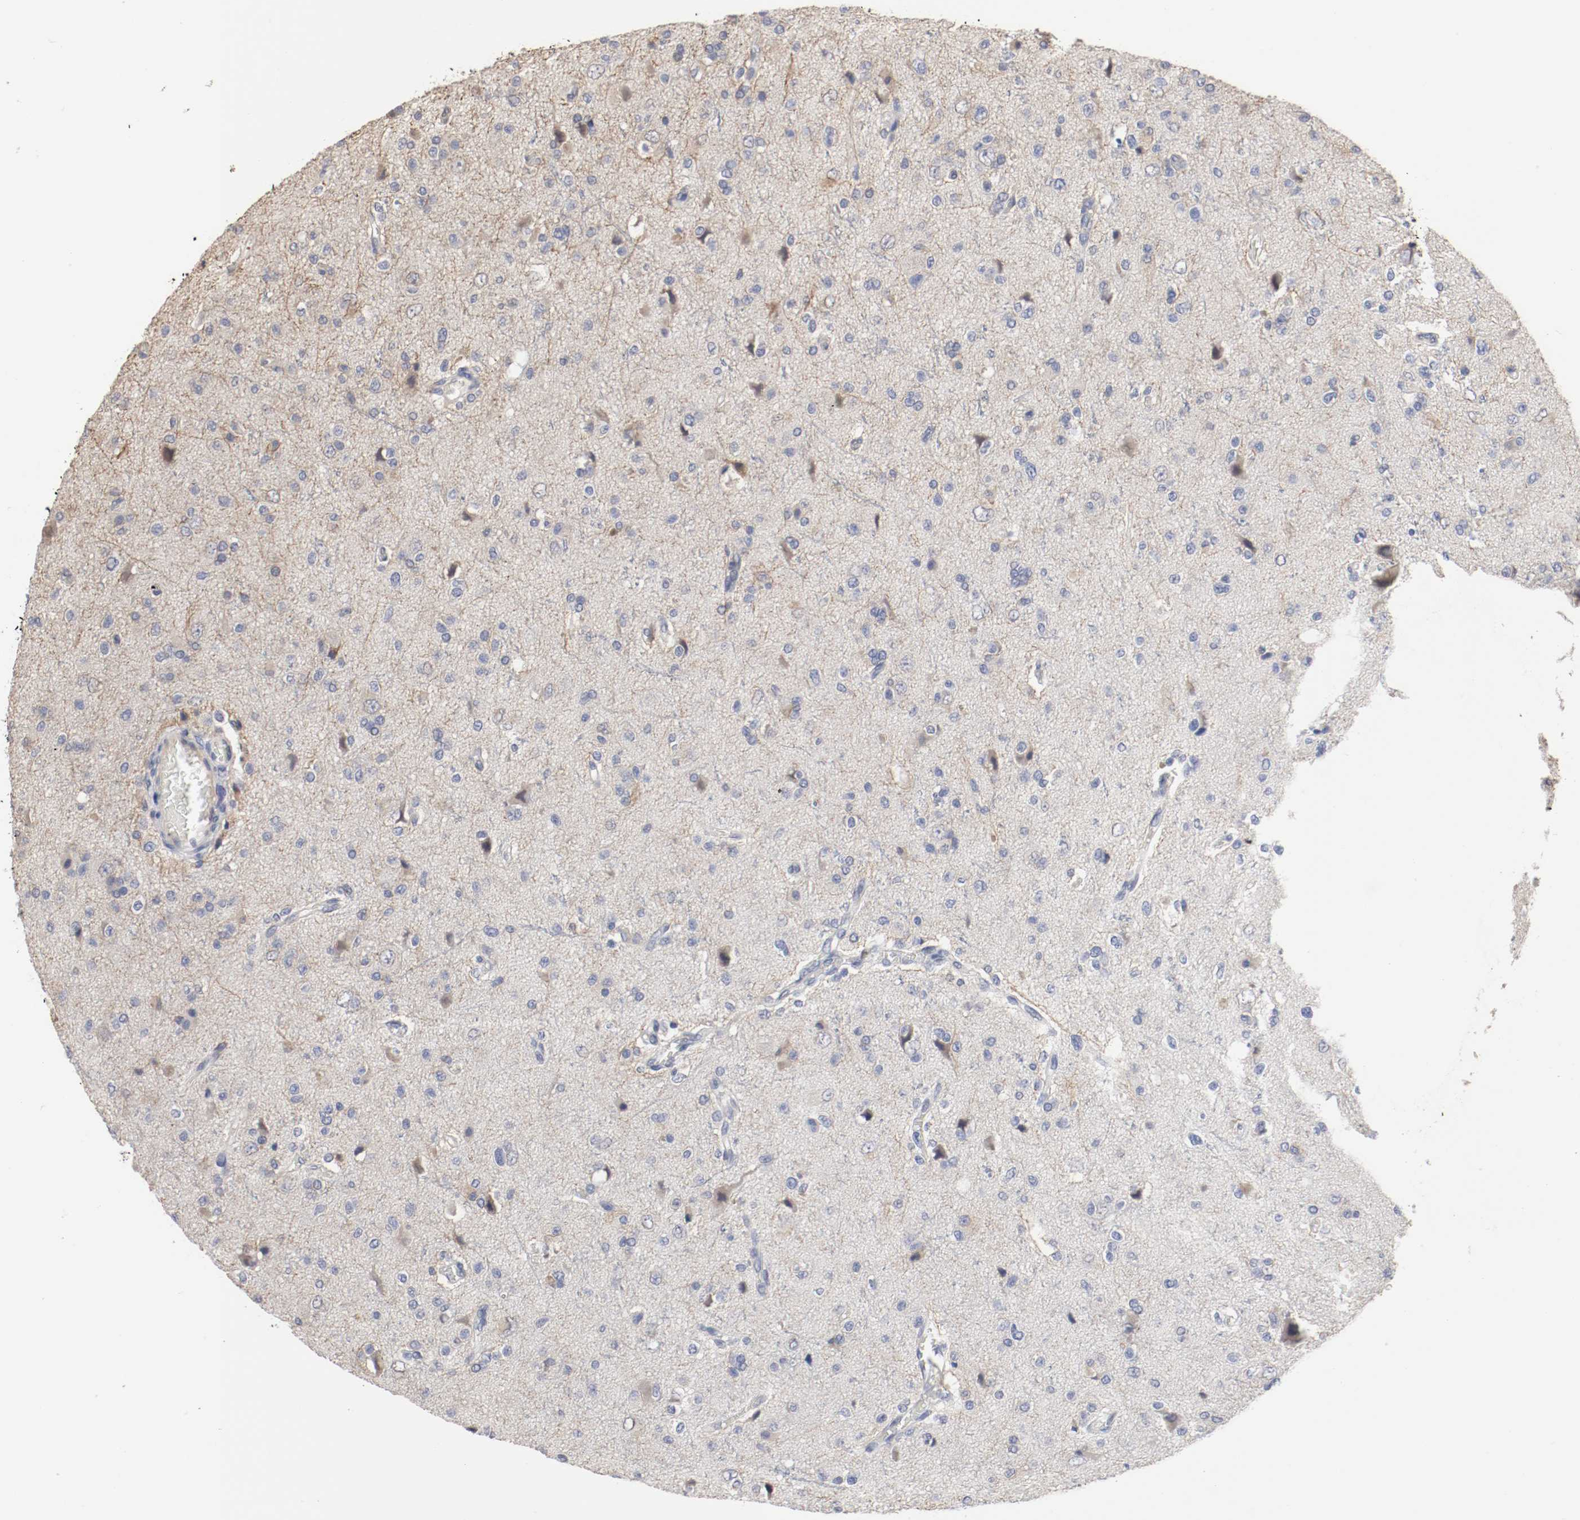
{"staining": {"intensity": "weak", "quantity": "<25%", "location": "cytoplasmic/membranous"}, "tissue": "glioma", "cell_type": "Tumor cells", "image_type": "cancer", "snomed": [{"axis": "morphology", "description": "Glioma, malignant, High grade"}, {"axis": "topography", "description": "Brain"}], "caption": "Malignant glioma (high-grade) stained for a protein using IHC demonstrates no expression tumor cells.", "gene": "CEBPE", "patient": {"sex": "male", "age": 47}}